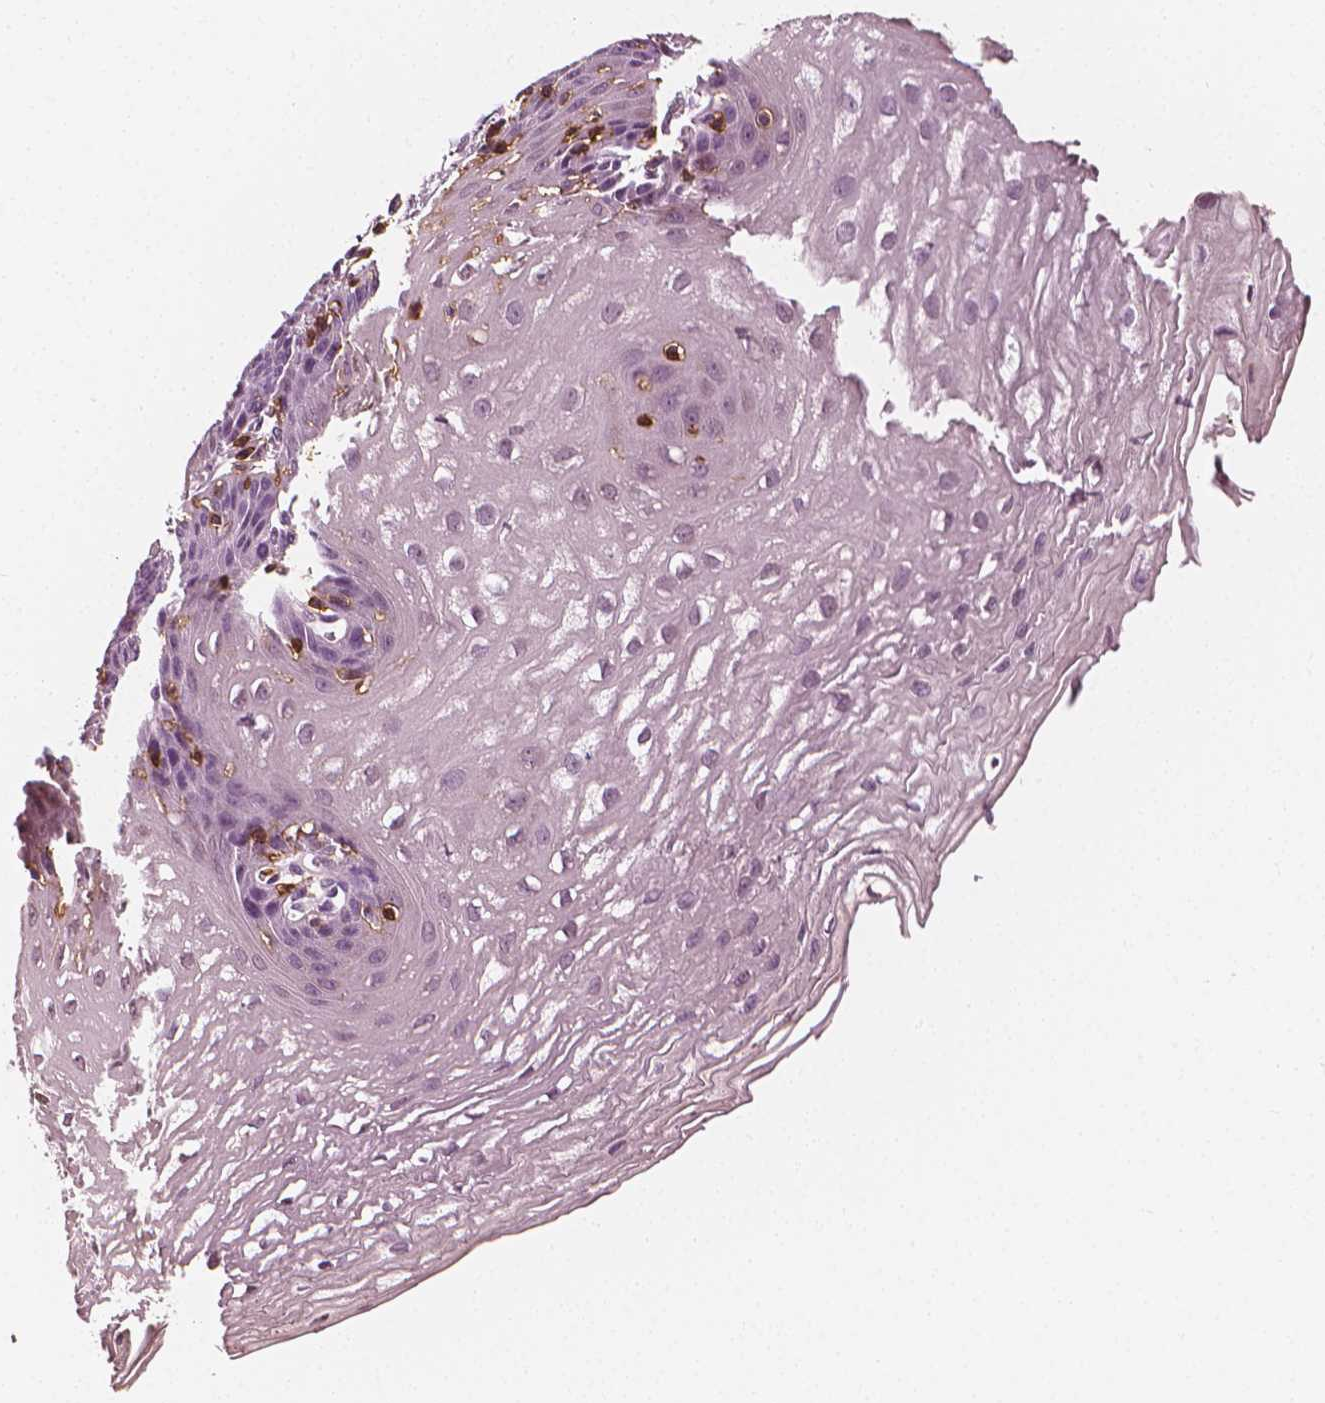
{"staining": {"intensity": "negative", "quantity": "none", "location": "none"}, "tissue": "esophagus", "cell_type": "Squamous epithelial cells", "image_type": "normal", "snomed": [{"axis": "morphology", "description": "Normal tissue, NOS"}, {"axis": "topography", "description": "Esophagus"}], "caption": "Esophagus stained for a protein using IHC demonstrates no staining squamous epithelial cells.", "gene": "PTPRC", "patient": {"sex": "female", "age": 81}}